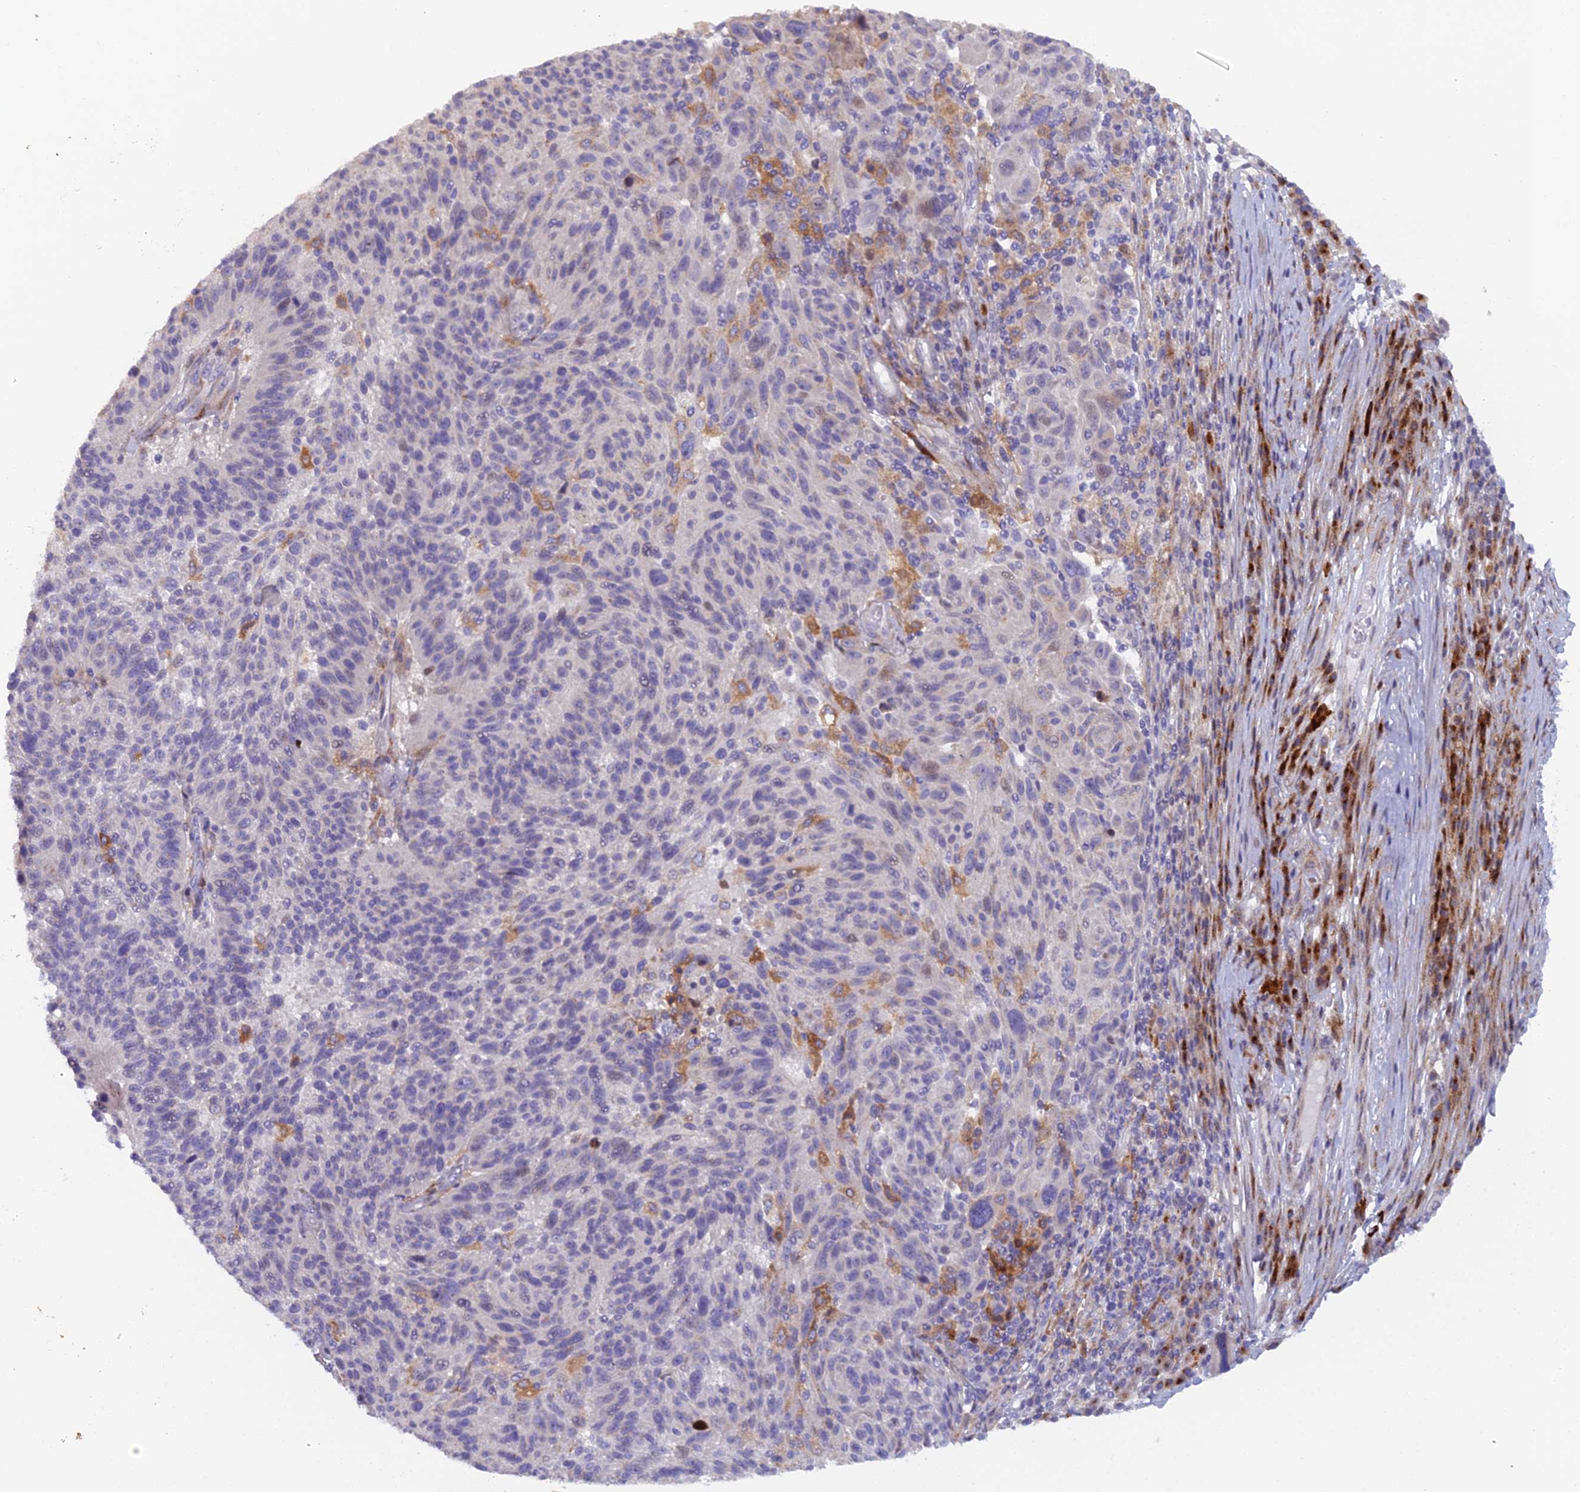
{"staining": {"intensity": "moderate", "quantity": "<25%", "location": "cytoplasmic/membranous"}, "tissue": "melanoma", "cell_type": "Tumor cells", "image_type": "cancer", "snomed": [{"axis": "morphology", "description": "Malignant melanoma, NOS"}, {"axis": "topography", "description": "Skin"}], "caption": "The micrograph shows immunohistochemical staining of melanoma. There is moderate cytoplasmic/membranous positivity is identified in approximately <25% of tumor cells. Using DAB (3,3'-diaminobenzidine) (brown) and hematoxylin (blue) stains, captured at high magnification using brightfield microscopy.", "gene": "B9D2", "patient": {"sex": "male", "age": 53}}